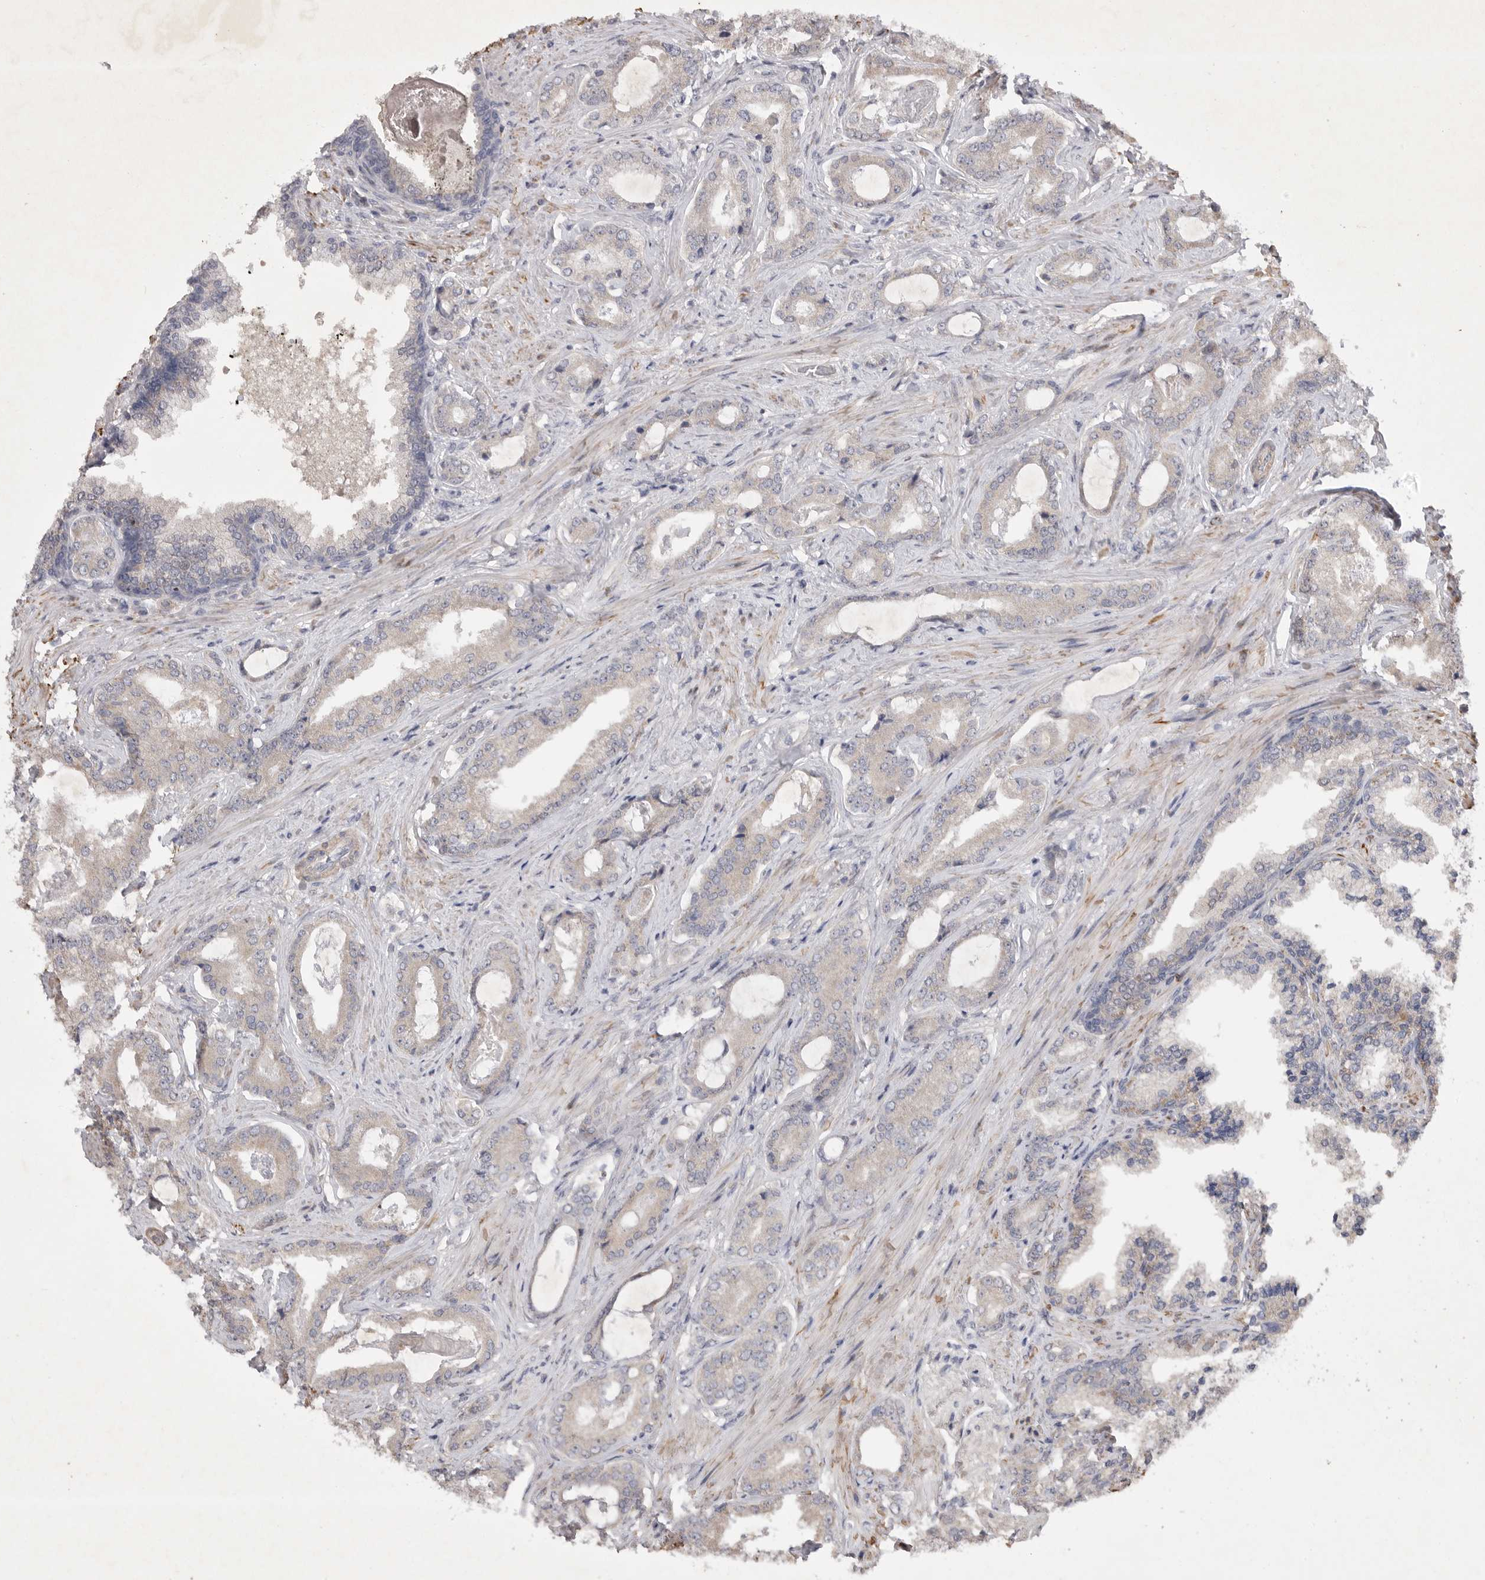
{"staining": {"intensity": "negative", "quantity": "none", "location": "none"}, "tissue": "prostate cancer", "cell_type": "Tumor cells", "image_type": "cancer", "snomed": [{"axis": "morphology", "description": "Adenocarcinoma, Low grade"}, {"axis": "topography", "description": "Prostate"}], "caption": "Immunohistochemistry image of neoplastic tissue: prostate low-grade adenocarcinoma stained with DAB demonstrates no significant protein positivity in tumor cells. (Immunohistochemistry (ihc), brightfield microscopy, high magnification).", "gene": "EDEM3", "patient": {"sex": "male", "age": 71}}